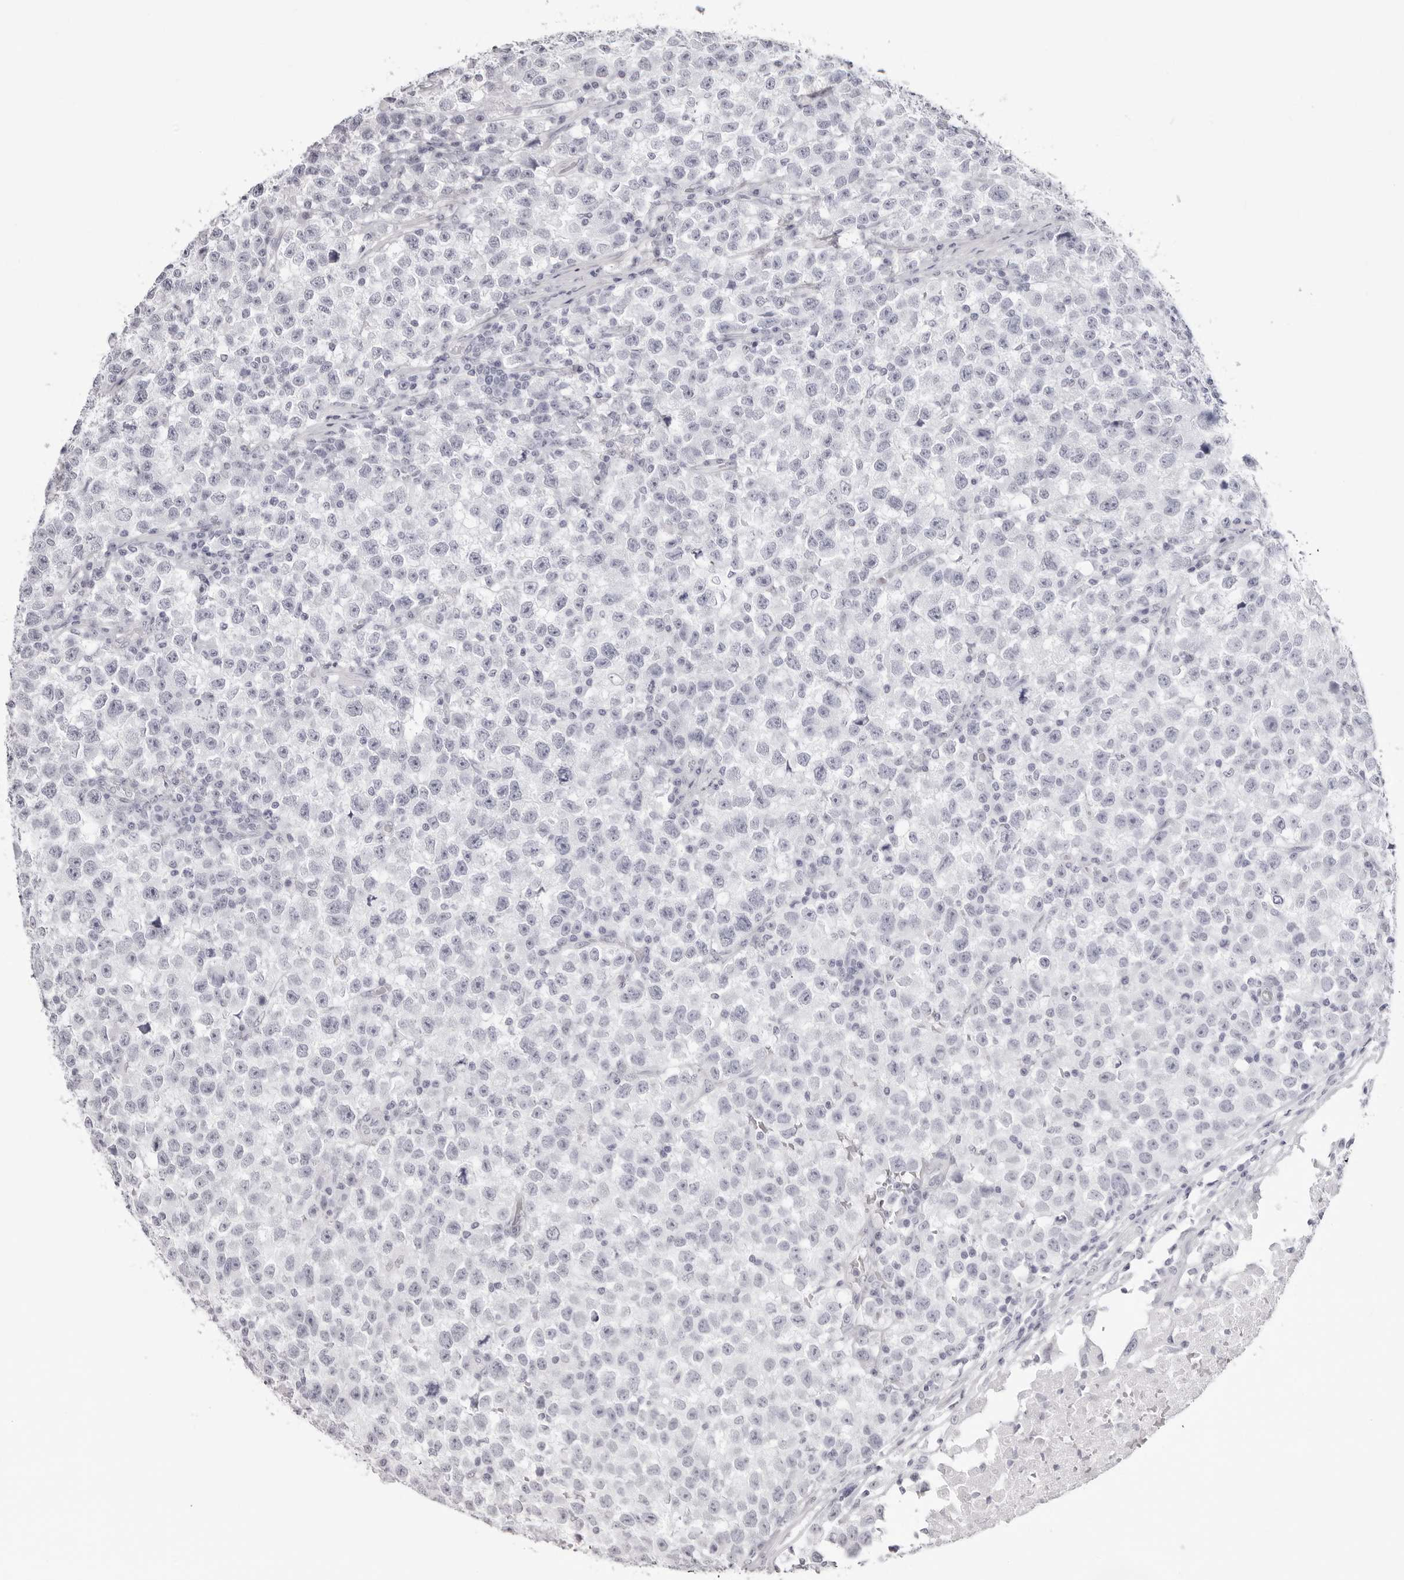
{"staining": {"intensity": "negative", "quantity": "none", "location": "none"}, "tissue": "testis cancer", "cell_type": "Tumor cells", "image_type": "cancer", "snomed": [{"axis": "morphology", "description": "Seminoma, NOS"}, {"axis": "topography", "description": "Testis"}], "caption": "The image displays no staining of tumor cells in testis cancer.", "gene": "INSL3", "patient": {"sex": "male", "age": 22}}